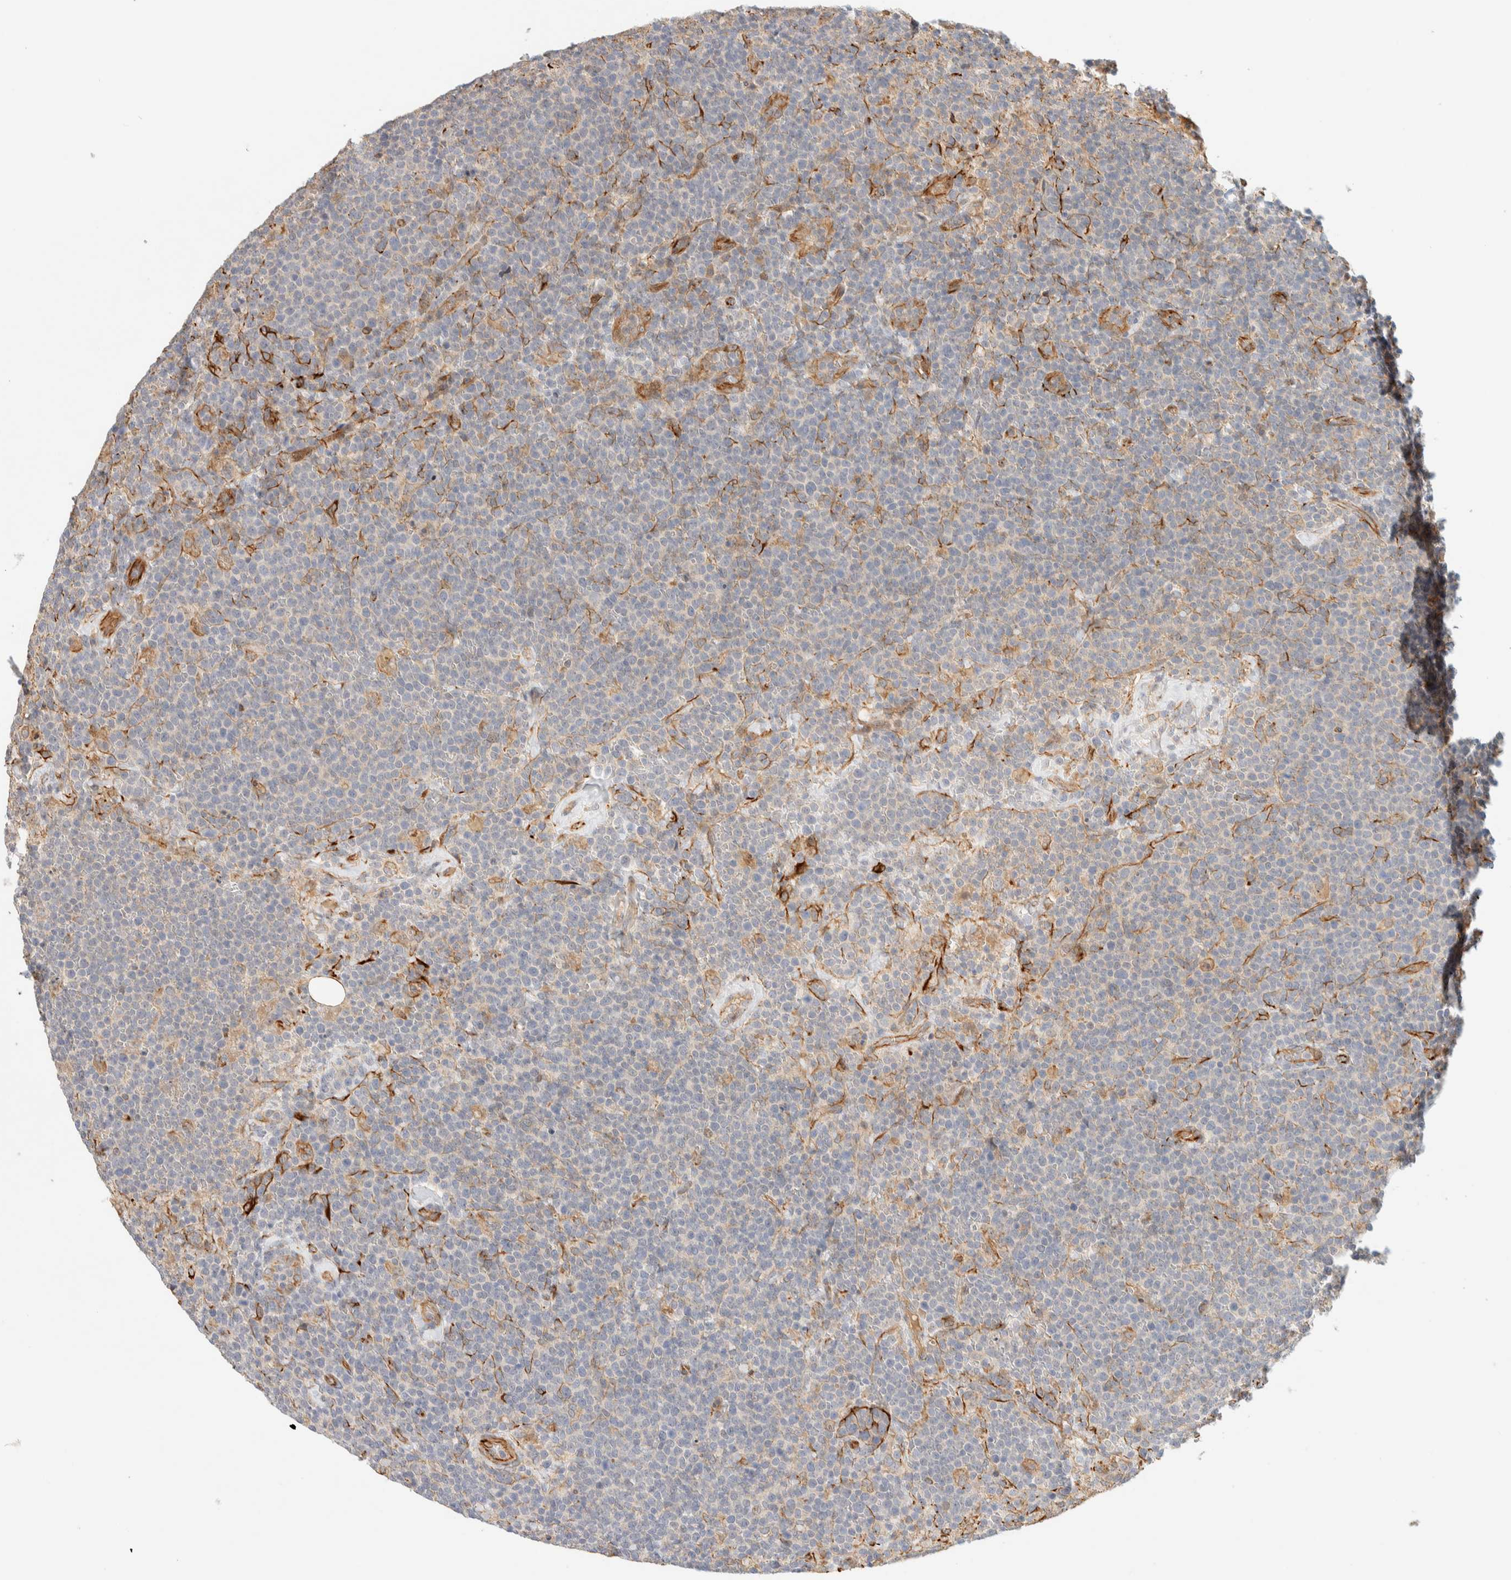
{"staining": {"intensity": "weak", "quantity": "<25%", "location": "cytoplasmic/membranous"}, "tissue": "lymphoma", "cell_type": "Tumor cells", "image_type": "cancer", "snomed": [{"axis": "morphology", "description": "Malignant lymphoma, non-Hodgkin's type, High grade"}, {"axis": "topography", "description": "Lymph node"}], "caption": "The histopathology image reveals no significant expression in tumor cells of lymphoma.", "gene": "FAT1", "patient": {"sex": "male", "age": 61}}